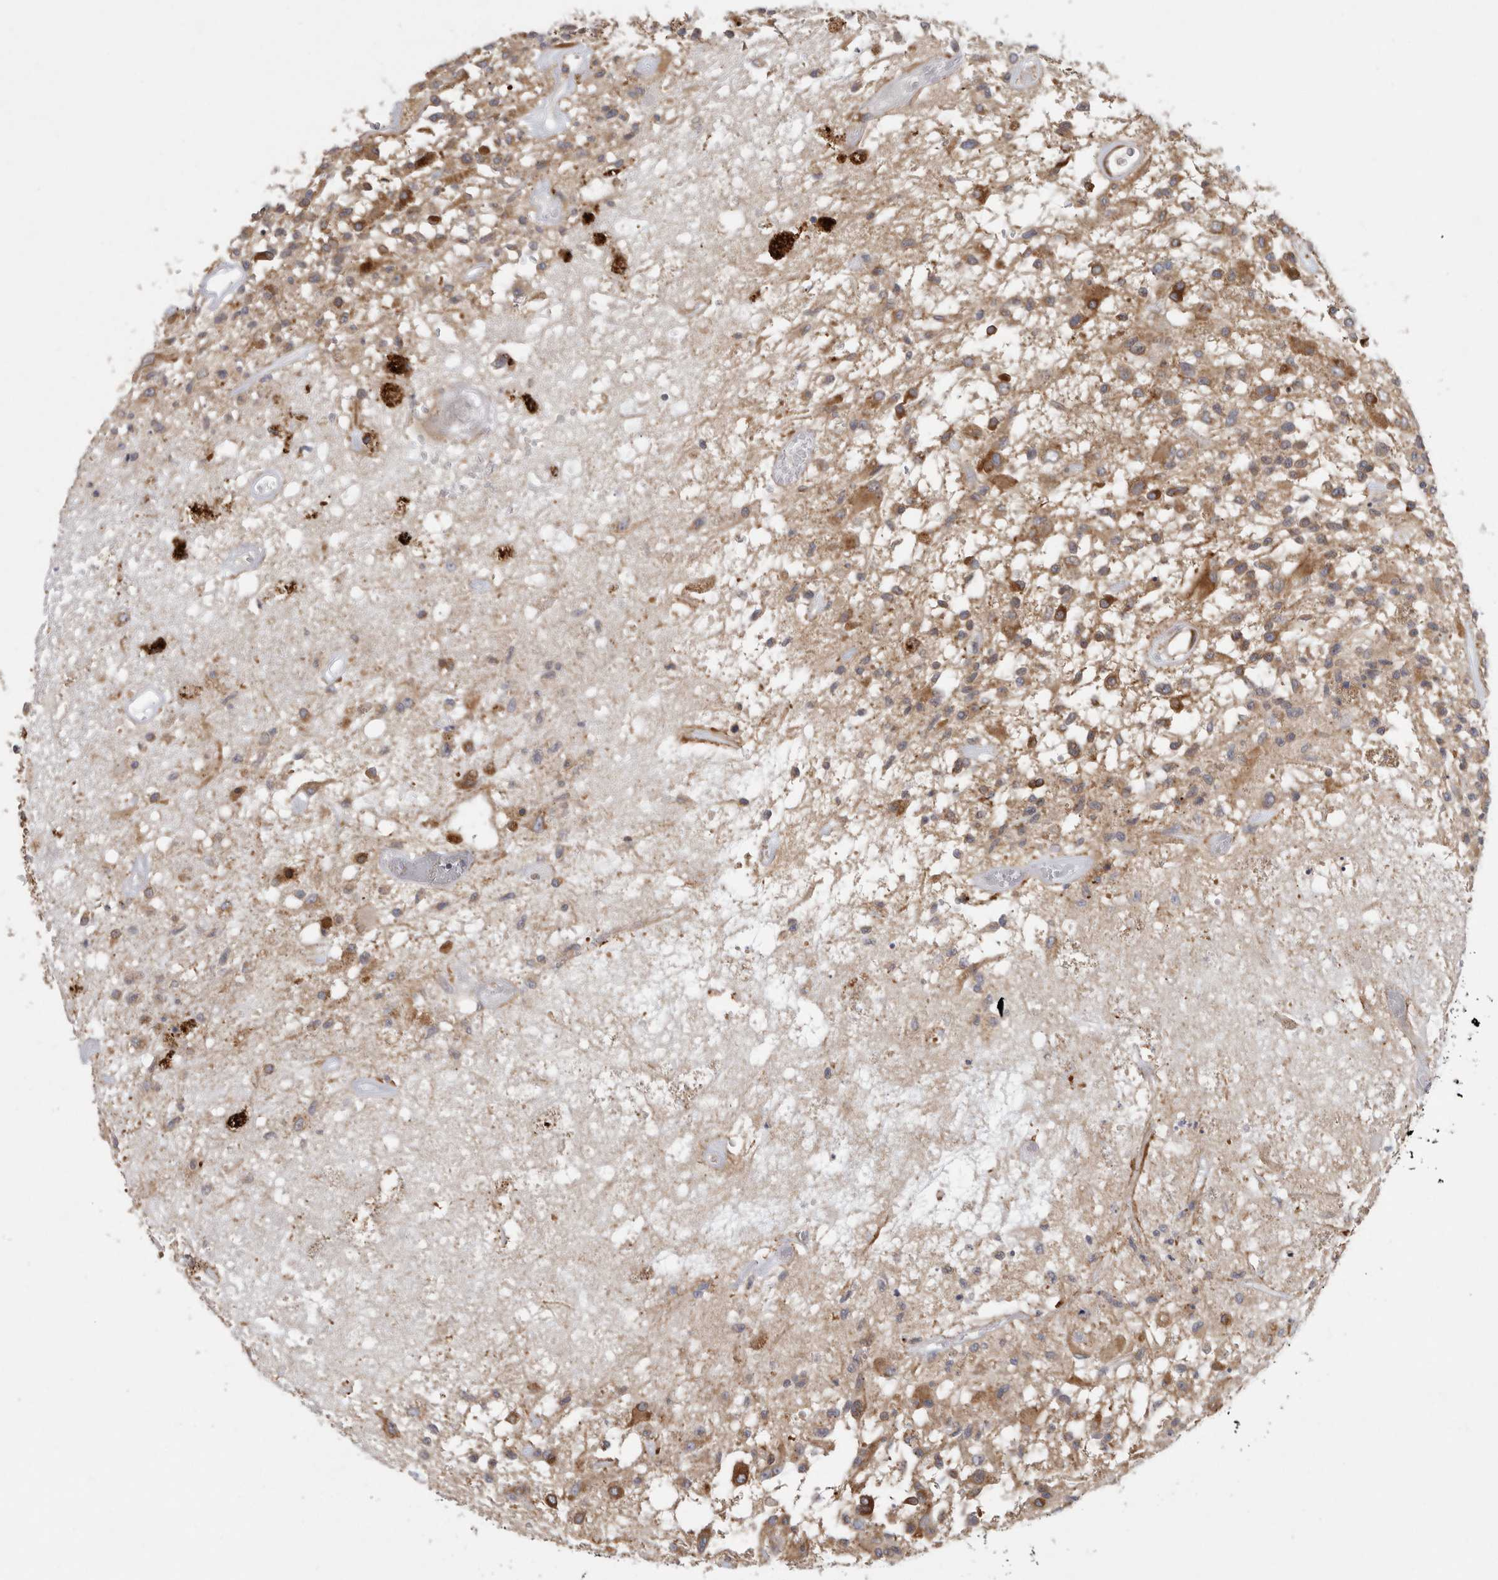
{"staining": {"intensity": "moderate", "quantity": ">75%", "location": "cytoplasmic/membranous"}, "tissue": "glioma", "cell_type": "Tumor cells", "image_type": "cancer", "snomed": [{"axis": "morphology", "description": "Glioma, malignant, High grade"}, {"axis": "morphology", "description": "Glioblastoma, NOS"}, {"axis": "topography", "description": "Brain"}], "caption": "Protein analysis of glioma tissue demonstrates moderate cytoplasmic/membranous expression in about >75% of tumor cells.", "gene": "BCAP29", "patient": {"sex": "male", "age": 60}}